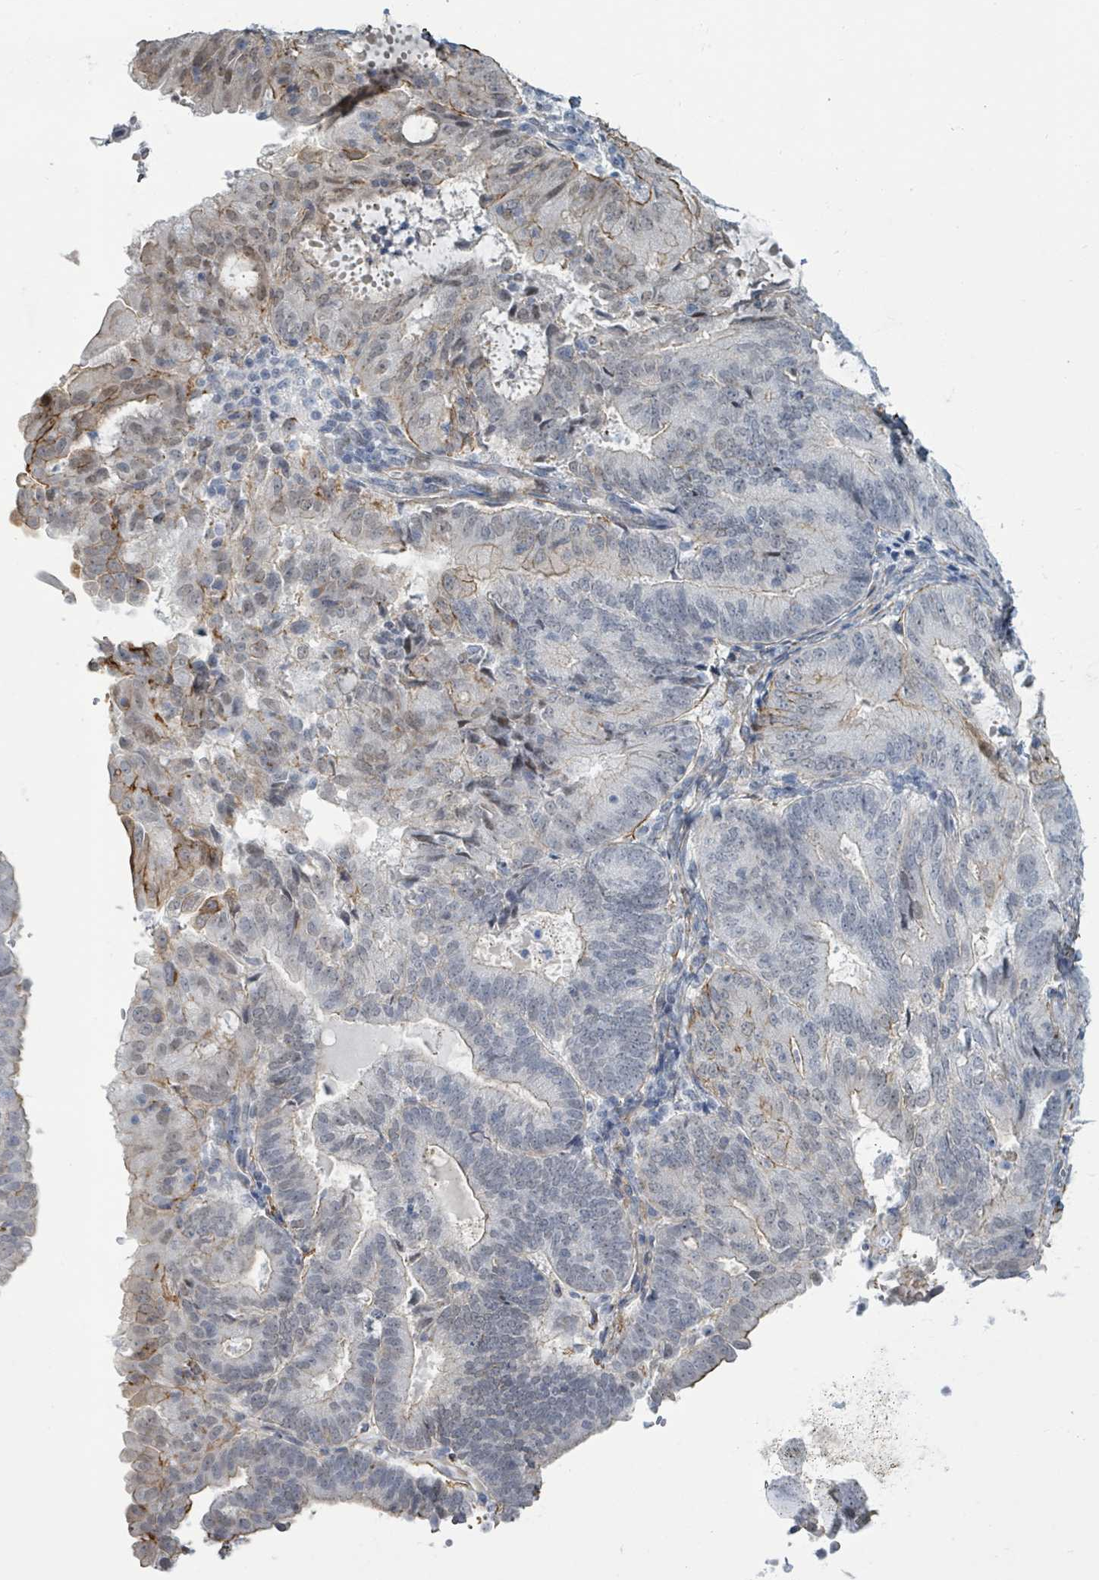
{"staining": {"intensity": "moderate", "quantity": "<25%", "location": "cytoplasmic/membranous,nuclear"}, "tissue": "endometrial cancer", "cell_type": "Tumor cells", "image_type": "cancer", "snomed": [{"axis": "morphology", "description": "Adenocarcinoma, NOS"}, {"axis": "topography", "description": "Endometrium"}], "caption": "A high-resolution micrograph shows immunohistochemistry staining of endometrial adenocarcinoma, which reveals moderate cytoplasmic/membranous and nuclear expression in approximately <25% of tumor cells.", "gene": "DMRTC1B", "patient": {"sex": "female", "age": 70}}